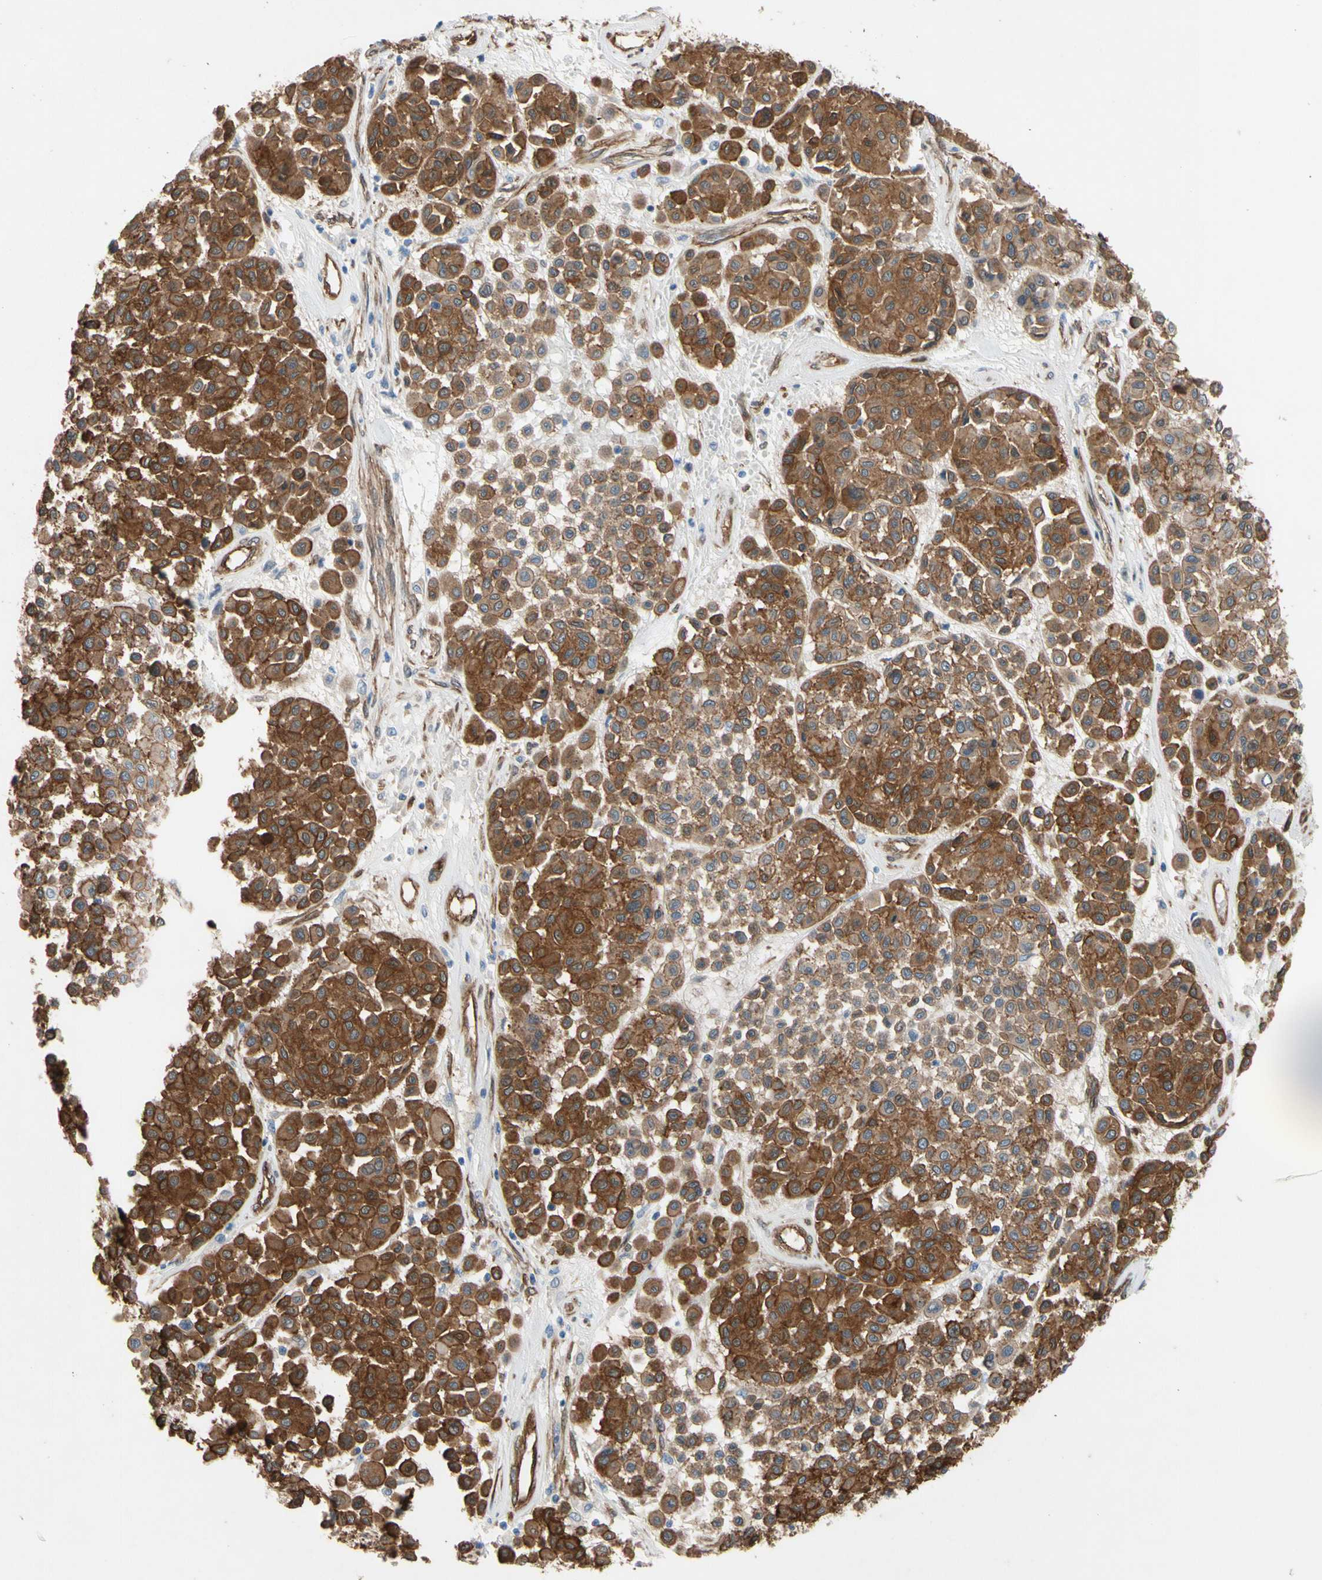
{"staining": {"intensity": "moderate", "quantity": ">75%", "location": "cytoplasmic/membranous"}, "tissue": "melanoma", "cell_type": "Tumor cells", "image_type": "cancer", "snomed": [{"axis": "morphology", "description": "Malignant melanoma, Metastatic site"}, {"axis": "topography", "description": "Soft tissue"}], "caption": "Melanoma was stained to show a protein in brown. There is medium levels of moderate cytoplasmic/membranous expression in approximately >75% of tumor cells. (brown staining indicates protein expression, while blue staining denotes nuclei).", "gene": "CTTNBP2", "patient": {"sex": "male", "age": 41}}